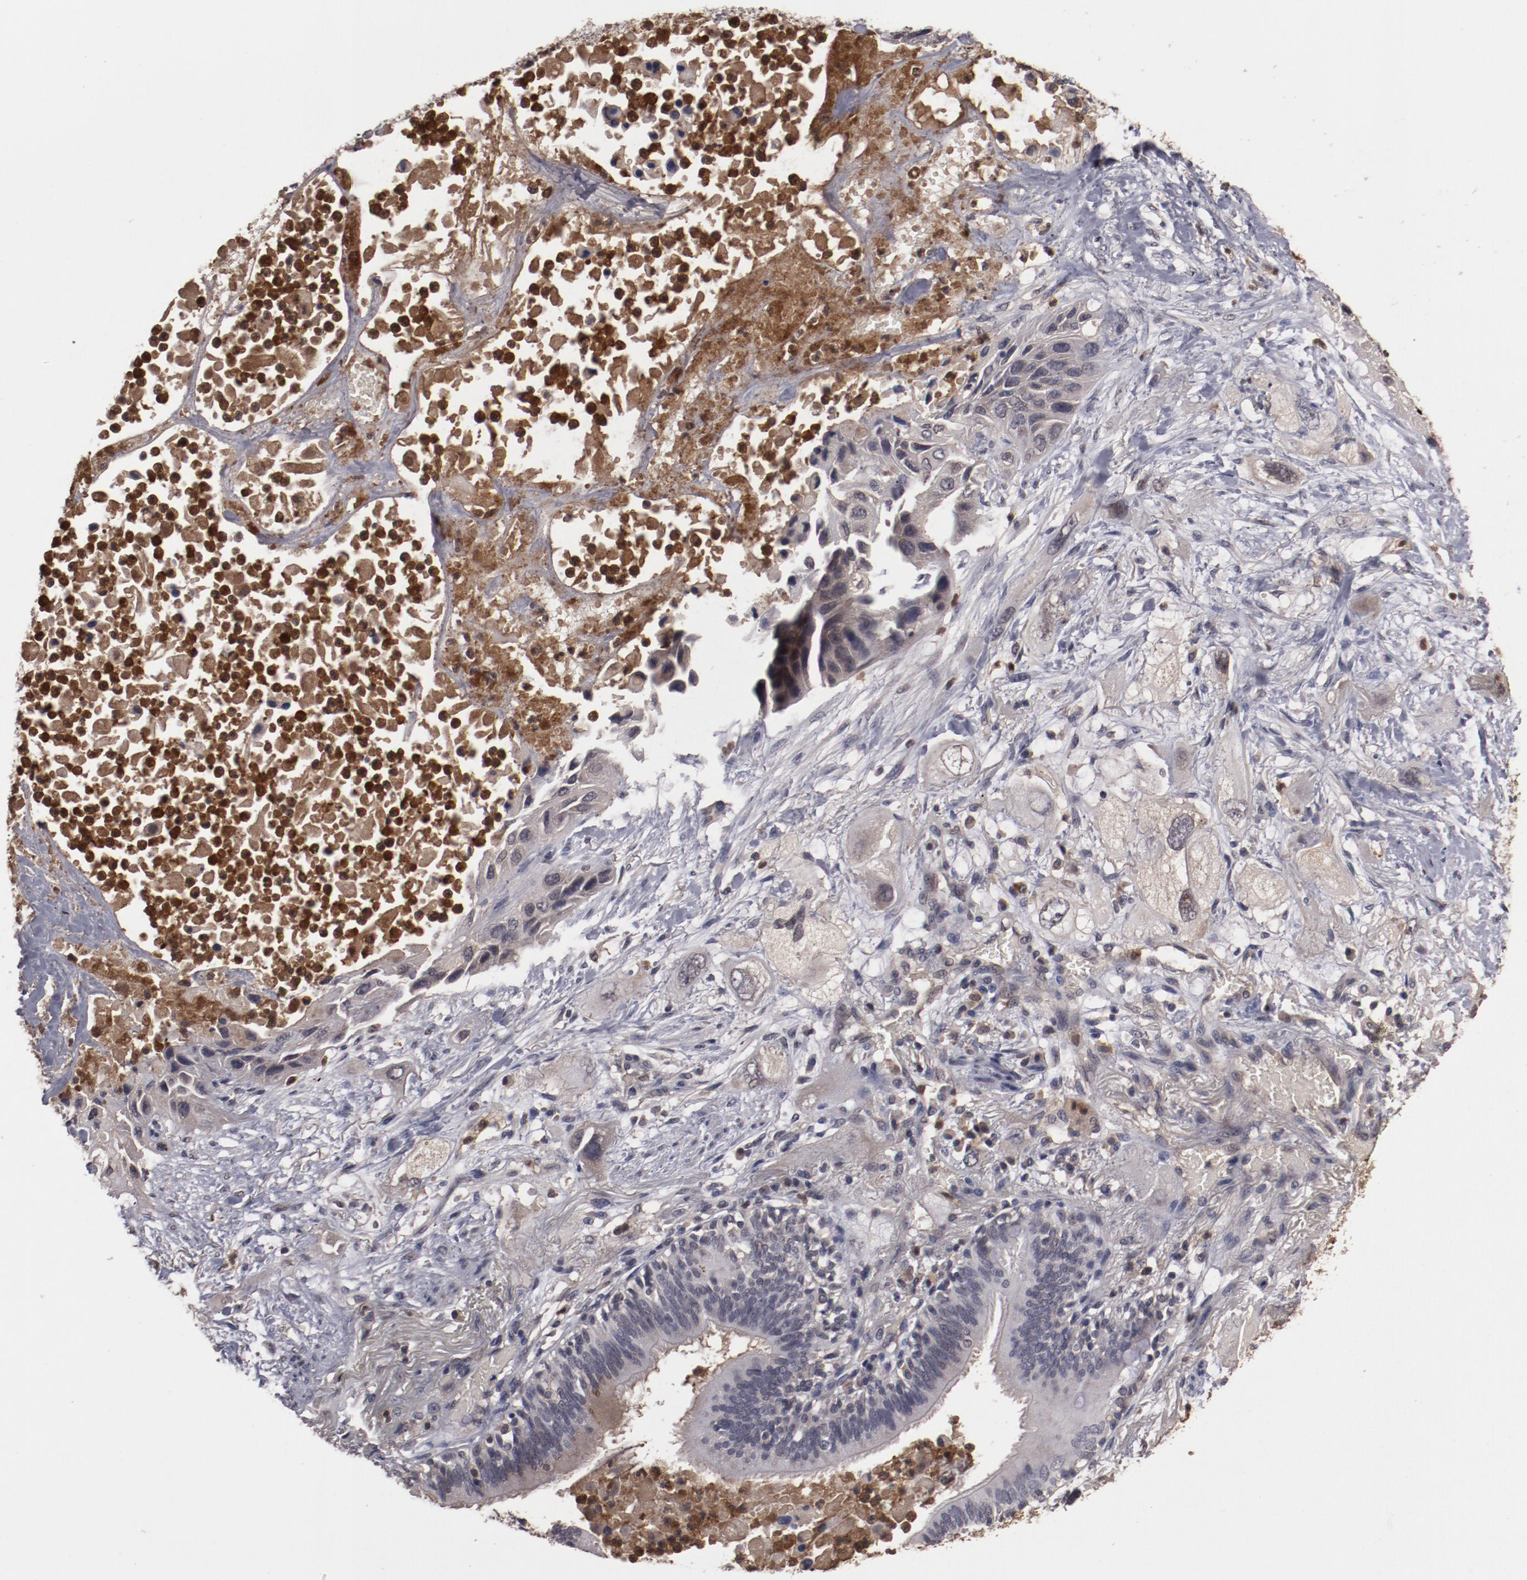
{"staining": {"intensity": "weak", "quantity": "<25%", "location": "cytoplasmic/membranous"}, "tissue": "lung cancer", "cell_type": "Tumor cells", "image_type": "cancer", "snomed": [{"axis": "morphology", "description": "Squamous cell carcinoma, NOS"}, {"axis": "topography", "description": "Lung"}], "caption": "IHC of human lung squamous cell carcinoma demonstrates no staining in tumor cells.", "gene": "CP", "patient": {"sex": "female", "age": 76}}